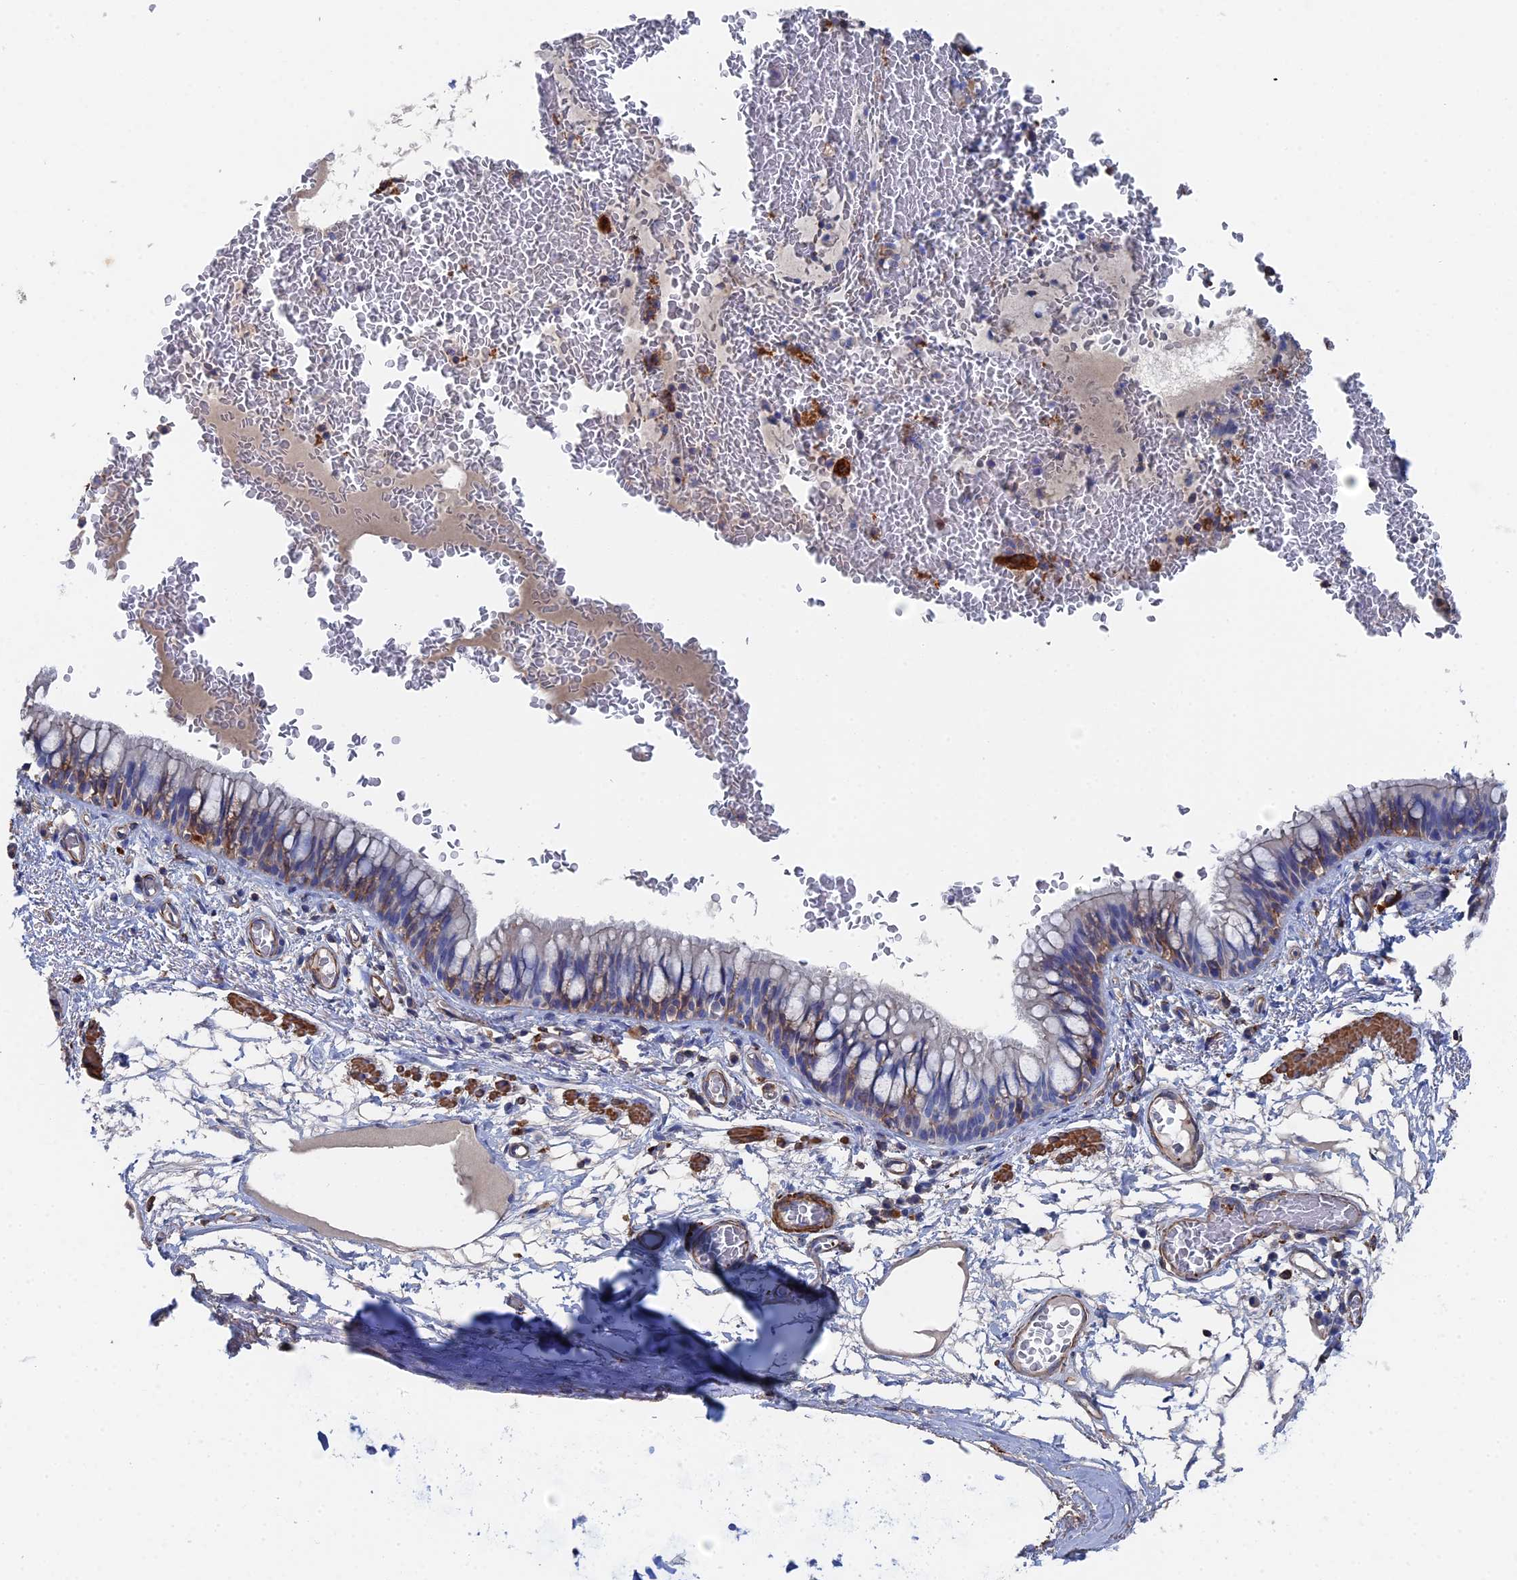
{"staining": {"intensity": "moderate", "quantity": "<25%", "location": "cytoplasmic/membranous"}, "tissue": "bronchus", "cell_type": "Respiratory epithelial cells", "image_type": "normal", "snomed": [{"axis": "morphology", "description": "Normal tissue, NOS"}, {"axis": "topography", "description": "Cartilage tissue"}, {"axis": "topography", "description": "Bronchus"}], "caption": "Protein staining of benign bronchus demonstrates moderate cytoplasmic/membranous positivity in approximately <25% of respiratory epithelial cells.", "gene": "STRA6", "patient": {"sex": "female", "age": 36}}